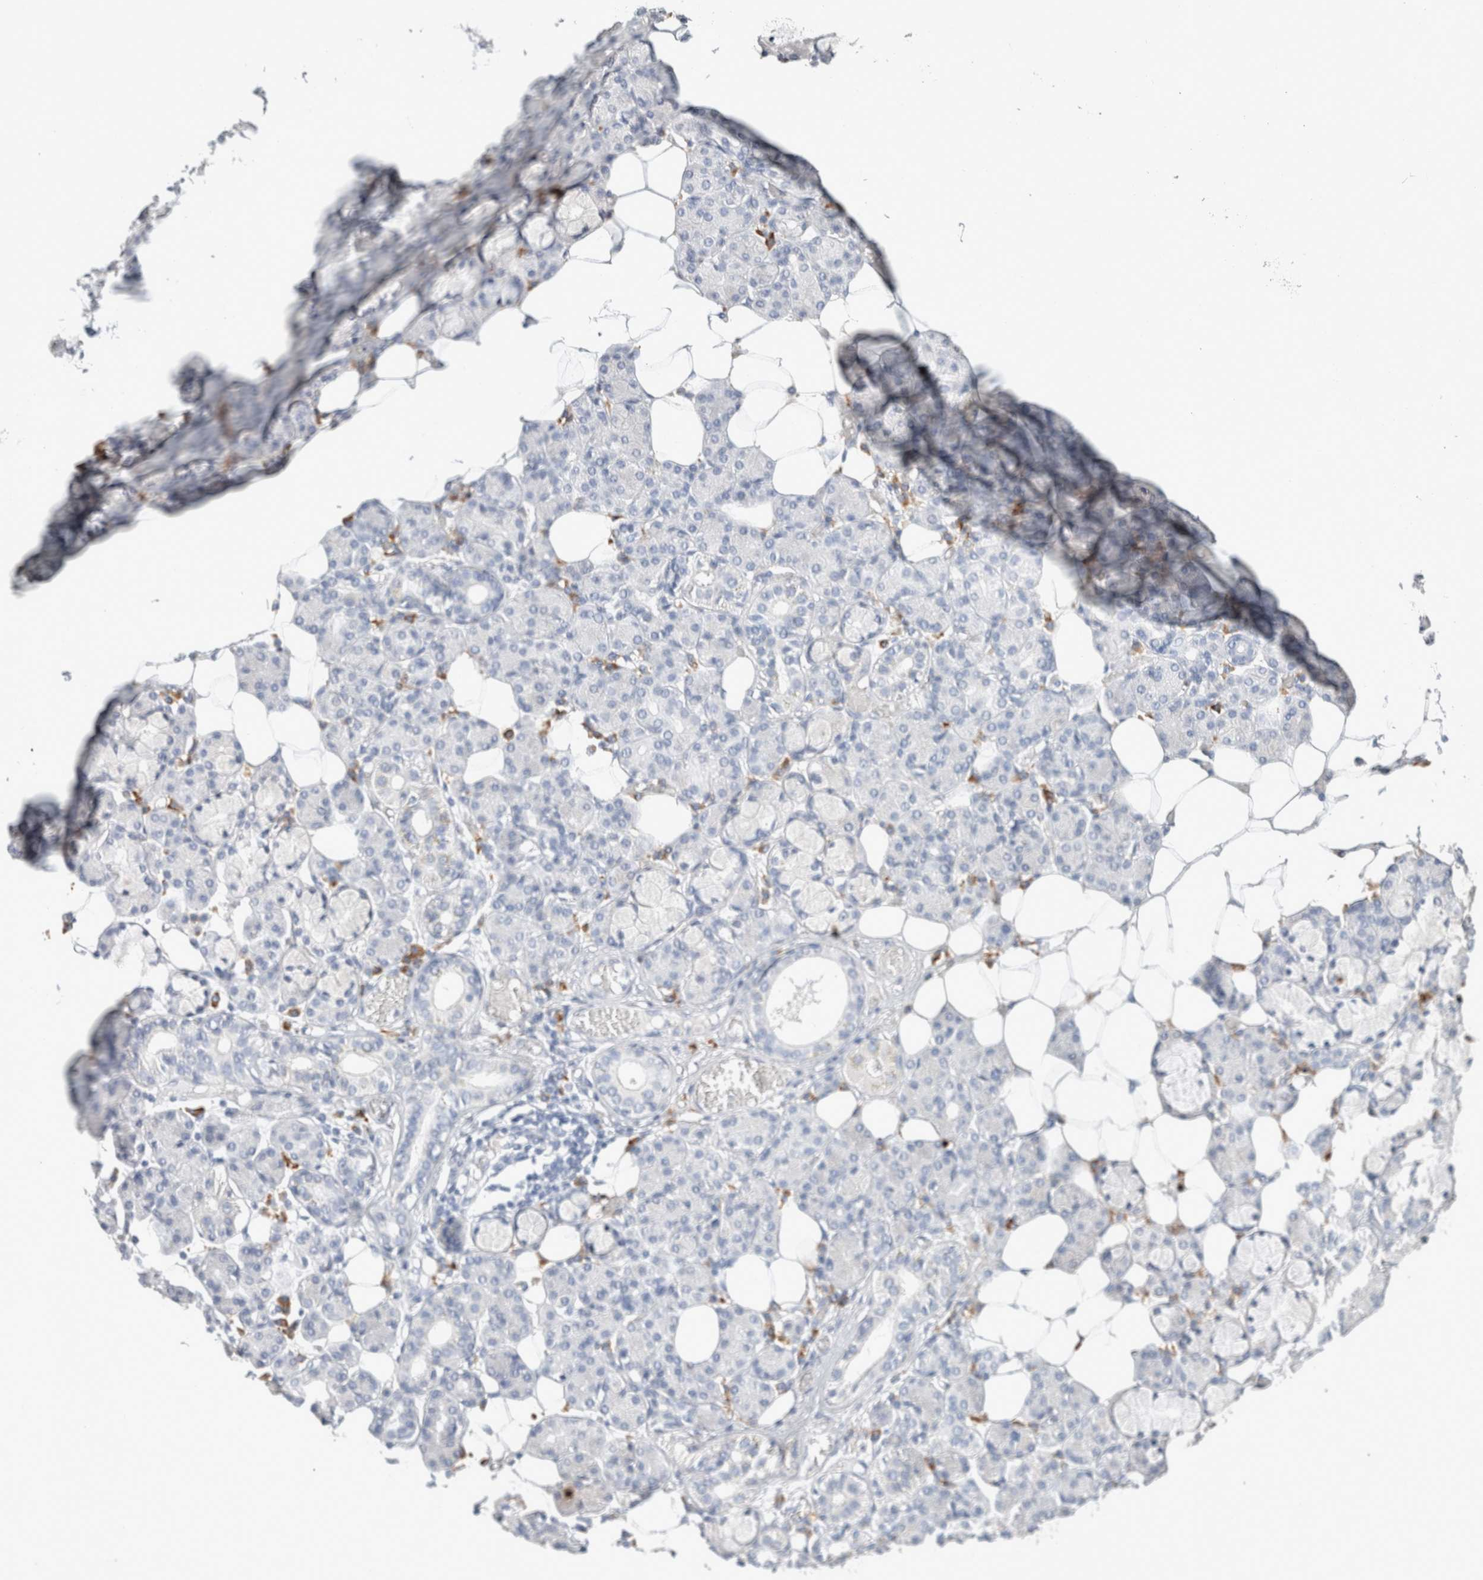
{"staining": {"intensity": "negative", "quantity": "none", "location": "none"}, "tissue": "salivary gland", "cell_type": "Glandular cells", "image_type": "normal", "snomed": [{"axis": "morphology", "description": "Normal tissue, NOS"}, {"axis": "topography", "description": "Salivary gland"}], "caption": "Photomicrograph shows no protein expression in glandular cells of benign salivary gland.", "gene": "CD80", "patient": {"sex": "male", "age": 63}}